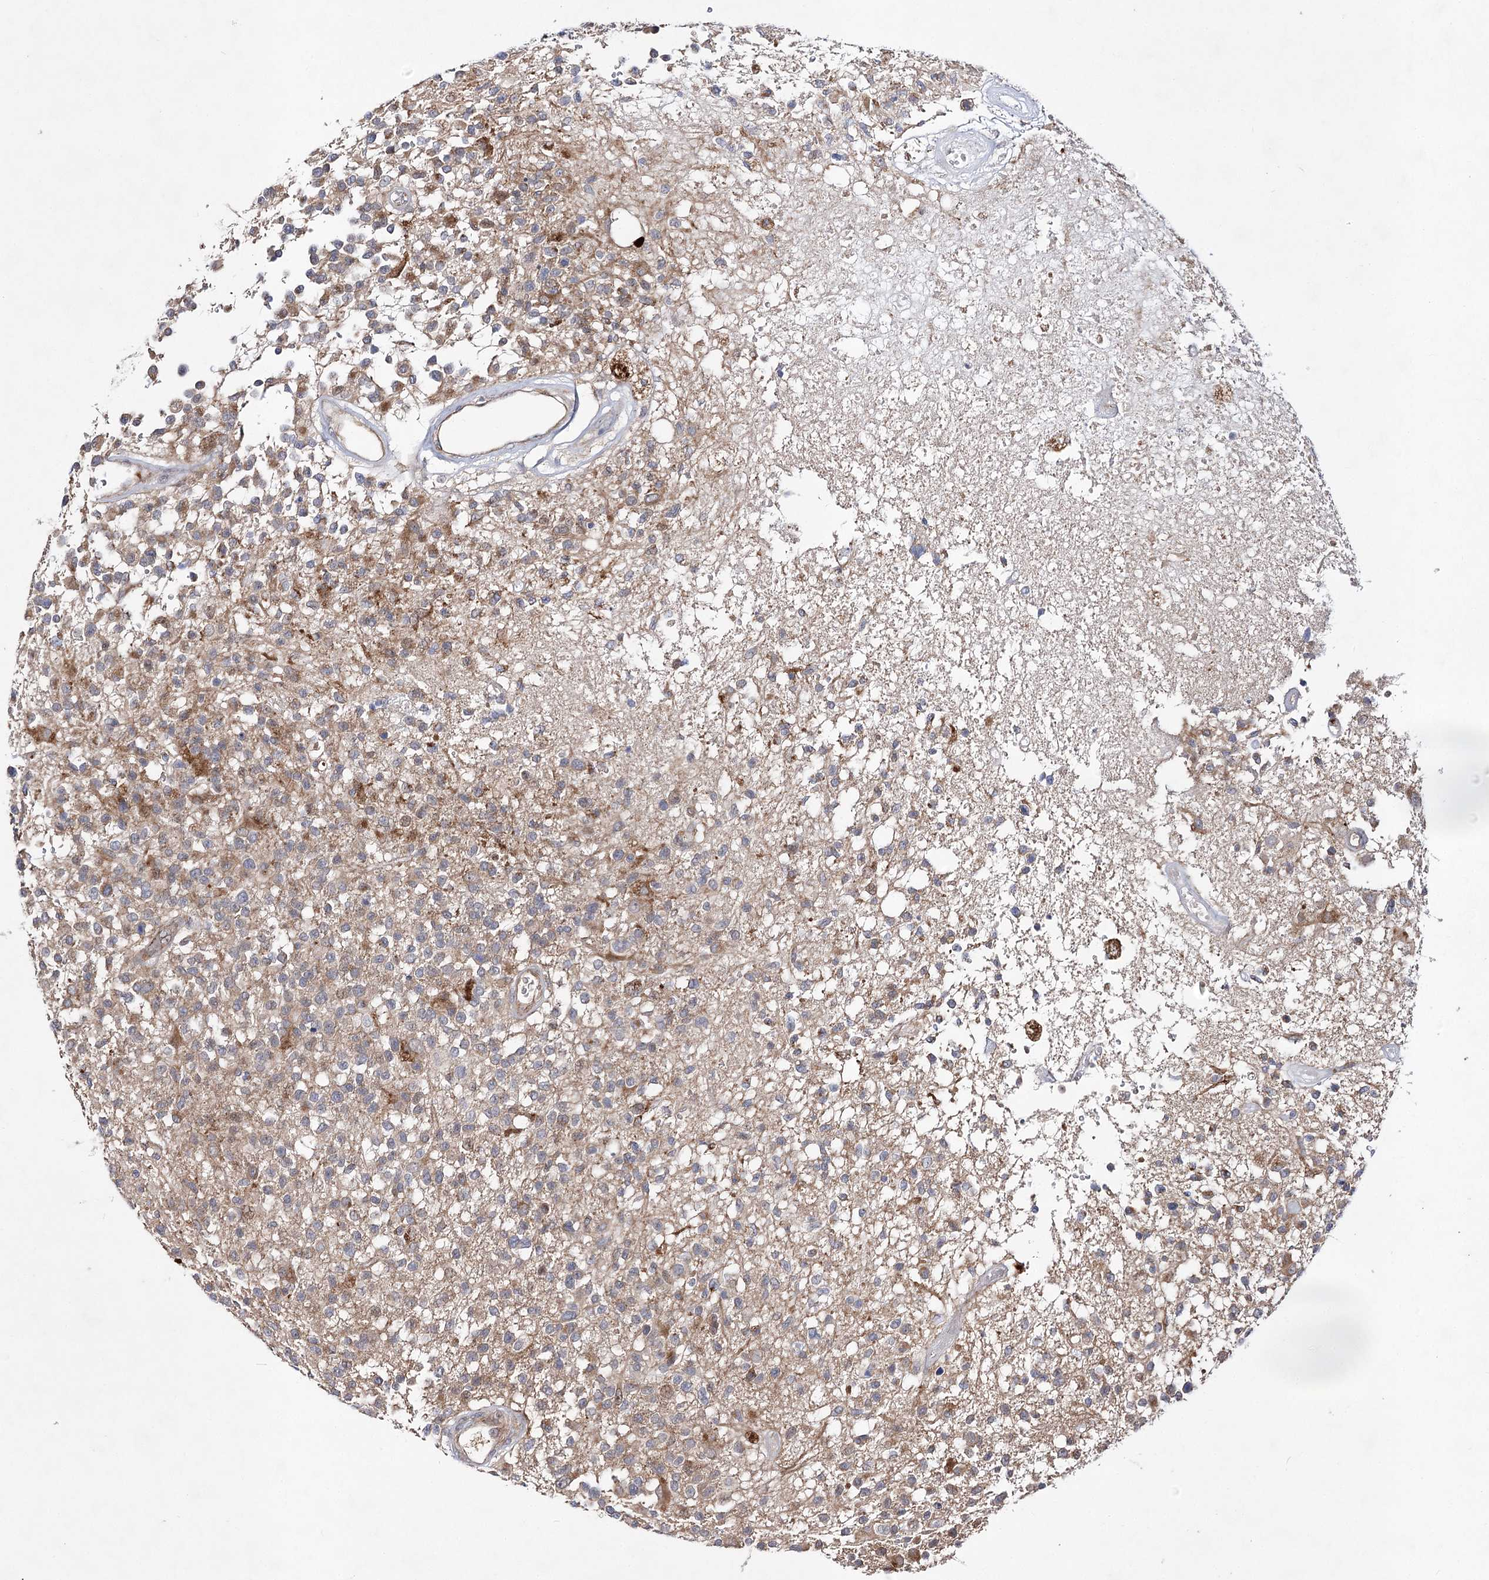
{"staining": {"intensity": "weak", "quantity": "<25%", "location": "cytoplasmic/membranous"}, "tissue": "glioma", "cell_type": "Tumor cells", "image_type": "cancer", "snomed": [{"axis": "morphology", "description": "Glioma, malignant, High grade"}, {"axis": "morphology", "description": "Glioblastoma, NOS"}, {"axis": "topography", "description": "Brain"}], "caption": "An immunohistochemistry (IHC) photomicrograph of glioblastoma is shown. There is no staining in tumor cells of glioblastoma.", "gene": "ARHGAP32", "patient": {"sex": "male", "age": 60}}